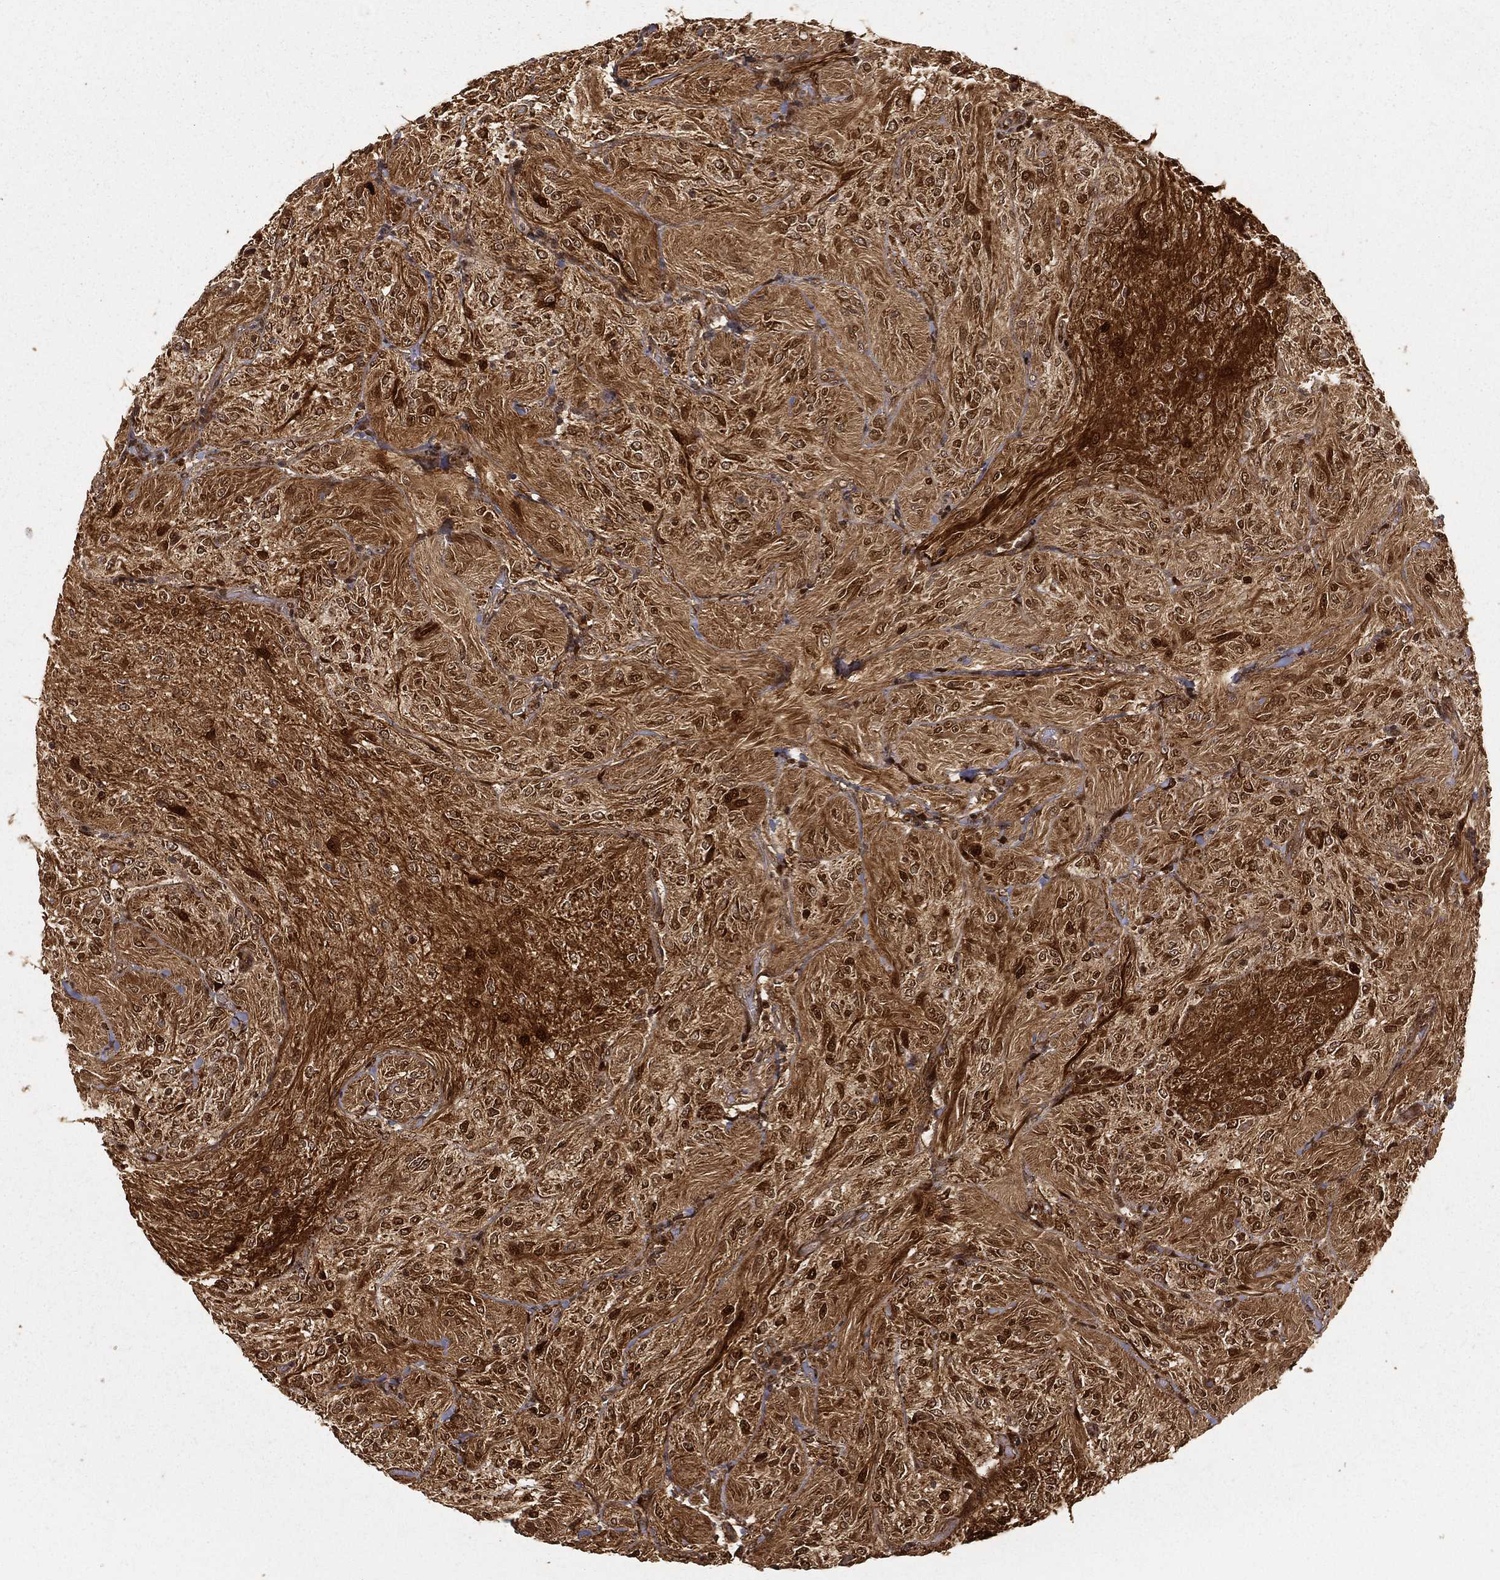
{"staining": {"intensity": "strong", "quantity": ">75%", "location": "cytoplasmic/membranous,nuclear"}, "tissue": "glioma", "cell_type": "Tumor cells", "image_type": "cancer", "snomed": [{"axis": "morphology", "description": "Glioma, malignant, Low grade"}, {"axis": "topography", "description": "Brain"}], "caption": "Low-grade glioma (malignant) was stained to show a protein in brown. There is high levels of strong cytoplasmic/membranous and nuclear positivity in approximately >75% of tumor cells. (DAB (3,3'-diaminobenzidine) = brown stain, brightfield microscopy at high magnification).", "gene": "MAPK1", "patient": {"sex": "male", "age": 3}}